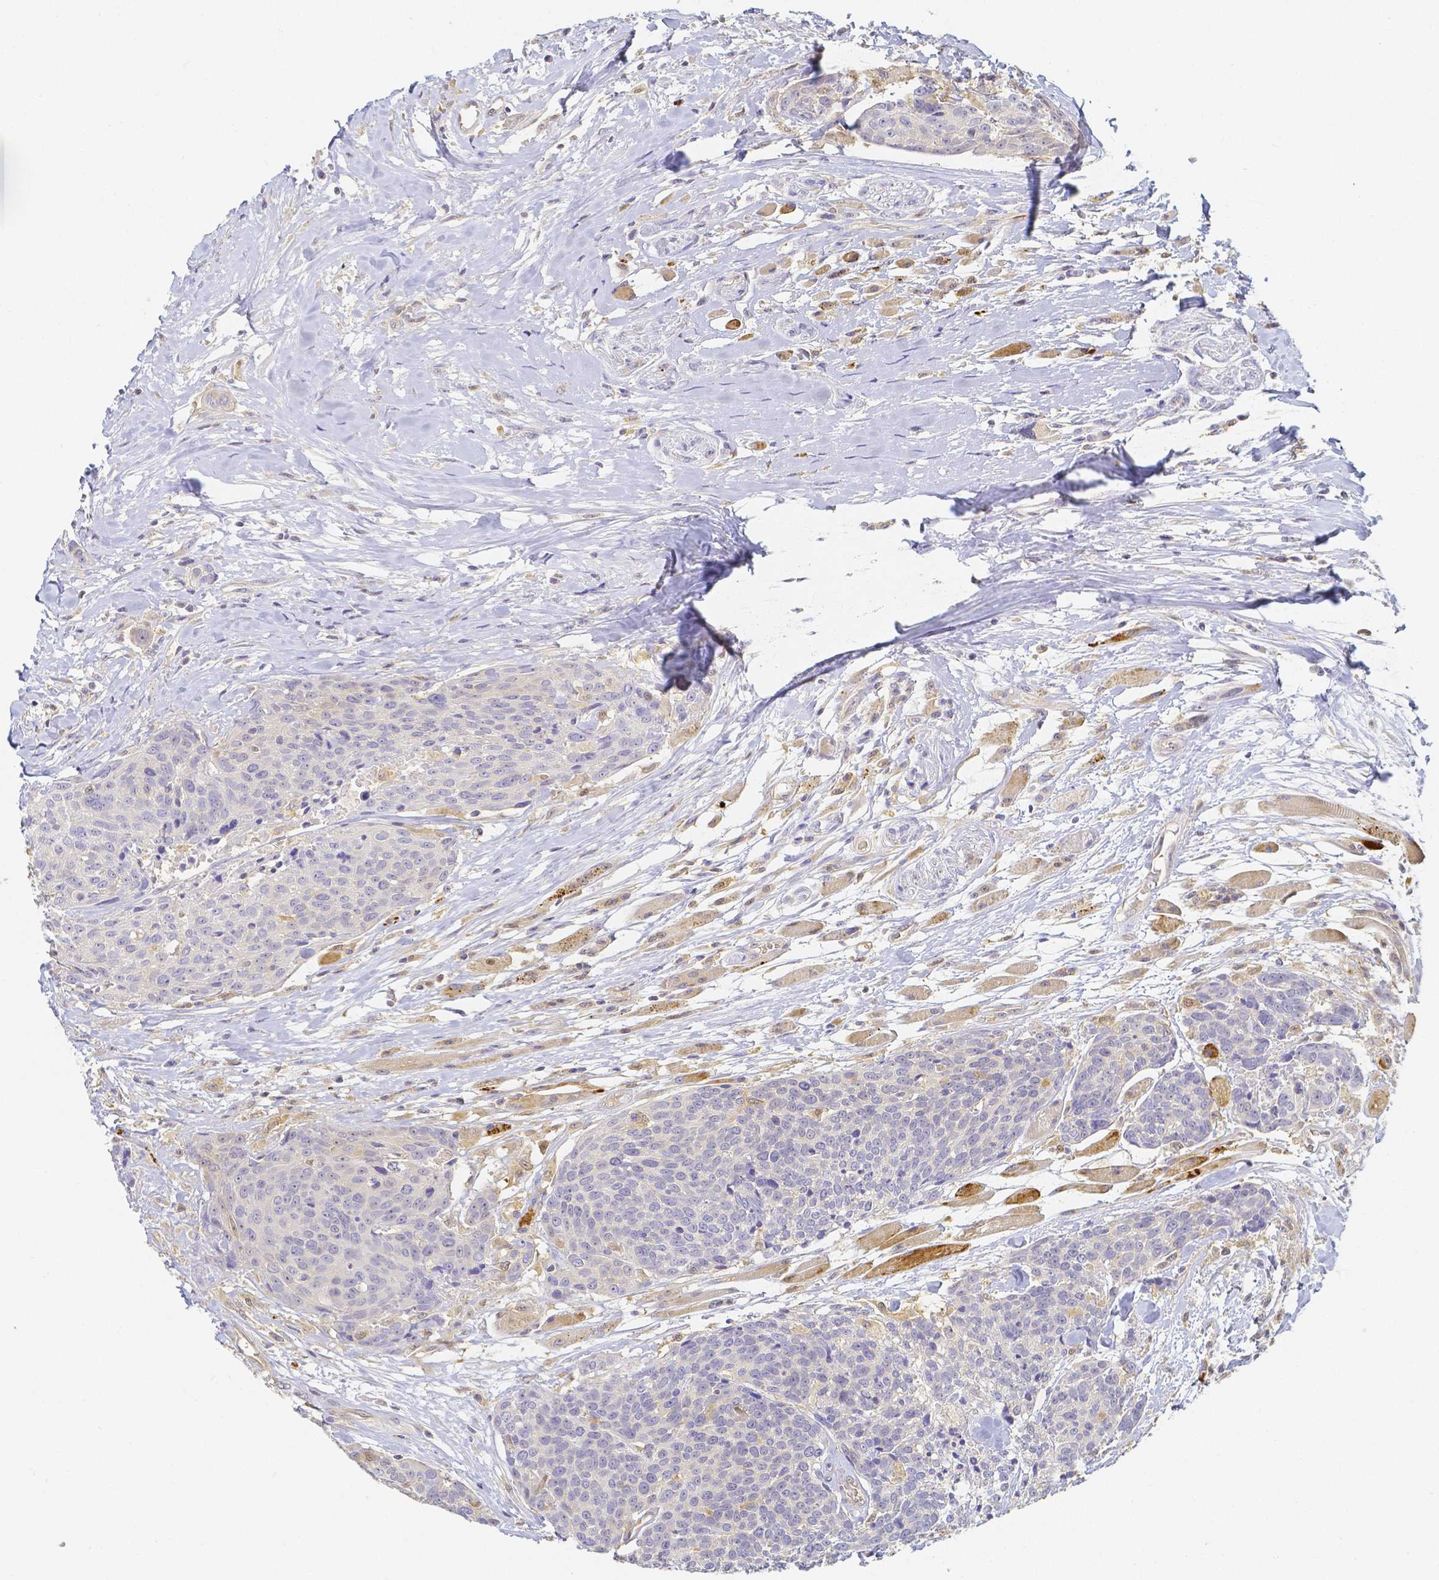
{"staining": {"intensity": "negative", "quantity": "none", "location": "none"}, "tissue": "head and neck cancer", "cell_type": "Tumor cells", "image_type": "cancer", "snomed": [{"axis": "morphology", "description": "Squamous cell carcinoma, NOS"}, {"axis": "topography", "description": "Oral tissue"}, {"axis": "topography", "description": "Head-Neck"}], "caption": "Immunohistochemistry (IHC) photomicrograph of human head and neck cancer stained for a protein (brown), which shows no staining in tumor cells. (Stains: DAB immunohistochemistry with hematoxylin counter stain, Microscopy: brightfield microscopy at high magnification).", "gene": "KCNH1", "patient": {"sex": "male", "age": 64}}